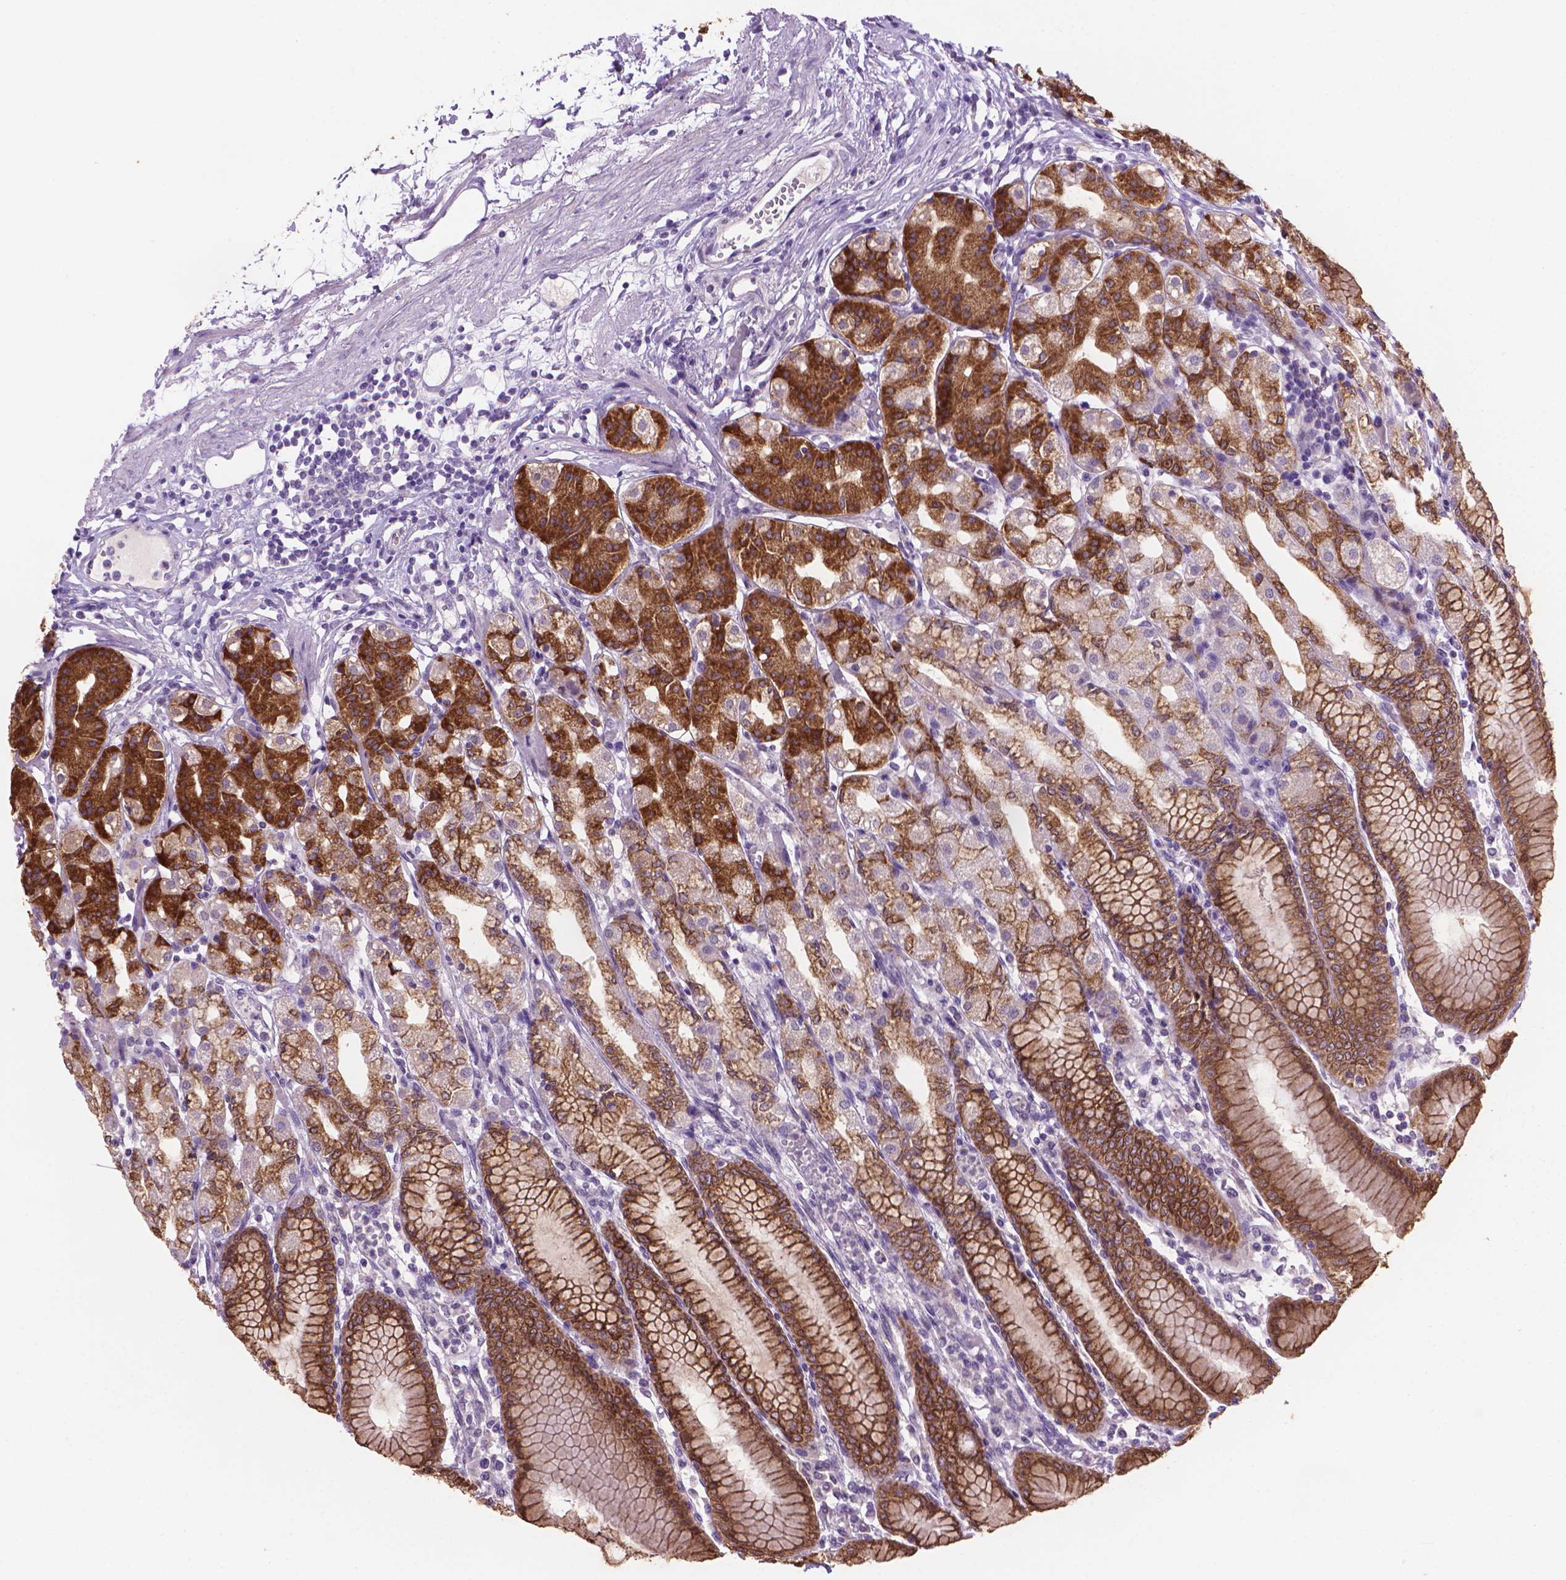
{"staining": {"intensity": "strong", "quantity": ">75%", "location": "cytoplasmic/membranous"}, "tissue": "stomach", "cell_type": "Glandular cells", "image_type": "normal", "snomed": [{"axis": "morphology", "description": "Normal tissue, NOS"}, {"axis": "topography", "description": "Skeletal muscle"}, {"axis": "topography", "description": "Stomach"}], "caption": "An immunohistochemistry micrograph of normal tissue is shown. Protein staining in brown highlights strong cytoplasmic/membranous positivity in stomach within glandular cells. (DAB = brown stain, brightfield microscopy at high magnification).", "gene": "MUC1", "patient": {"sex": "female", "age": 57}}